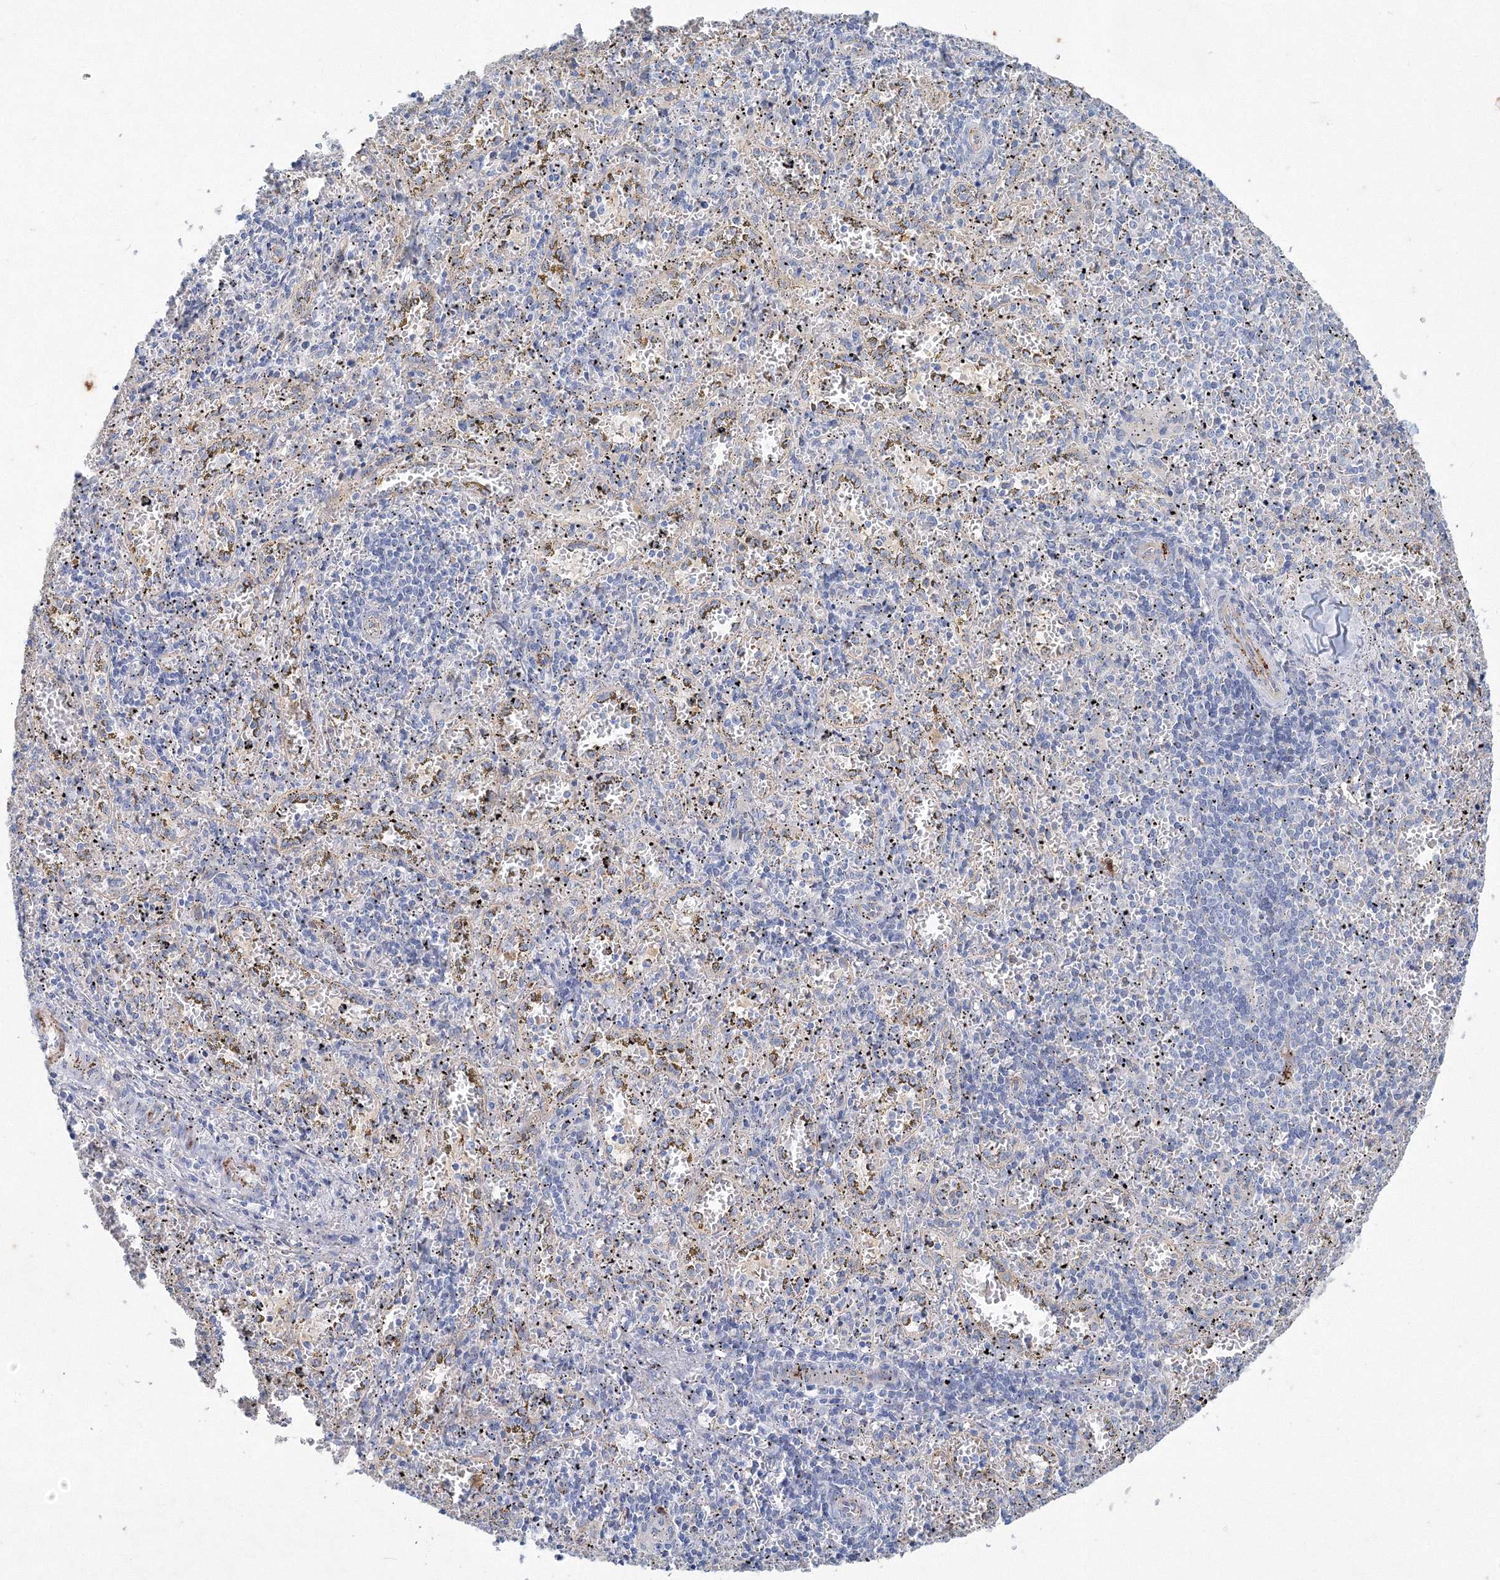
{"staining": {"intensity": "negative", "quantity": "none", "location": "none"}, "tissue": "spleen", "cell_type": "Cells in red pulp", "image_type": "normal", "snomed": [{"axis": "morphology", "description": "Normal tissue, NOS"}, {"axis": "topography", "description": "Spleen"}], "caption": "Spleen stained for a protein using immunohistochemistry demonstrates no positivity cells in red pulp.", "gene": "TANC1", "patient": {"sex": "male", "age": 11}}